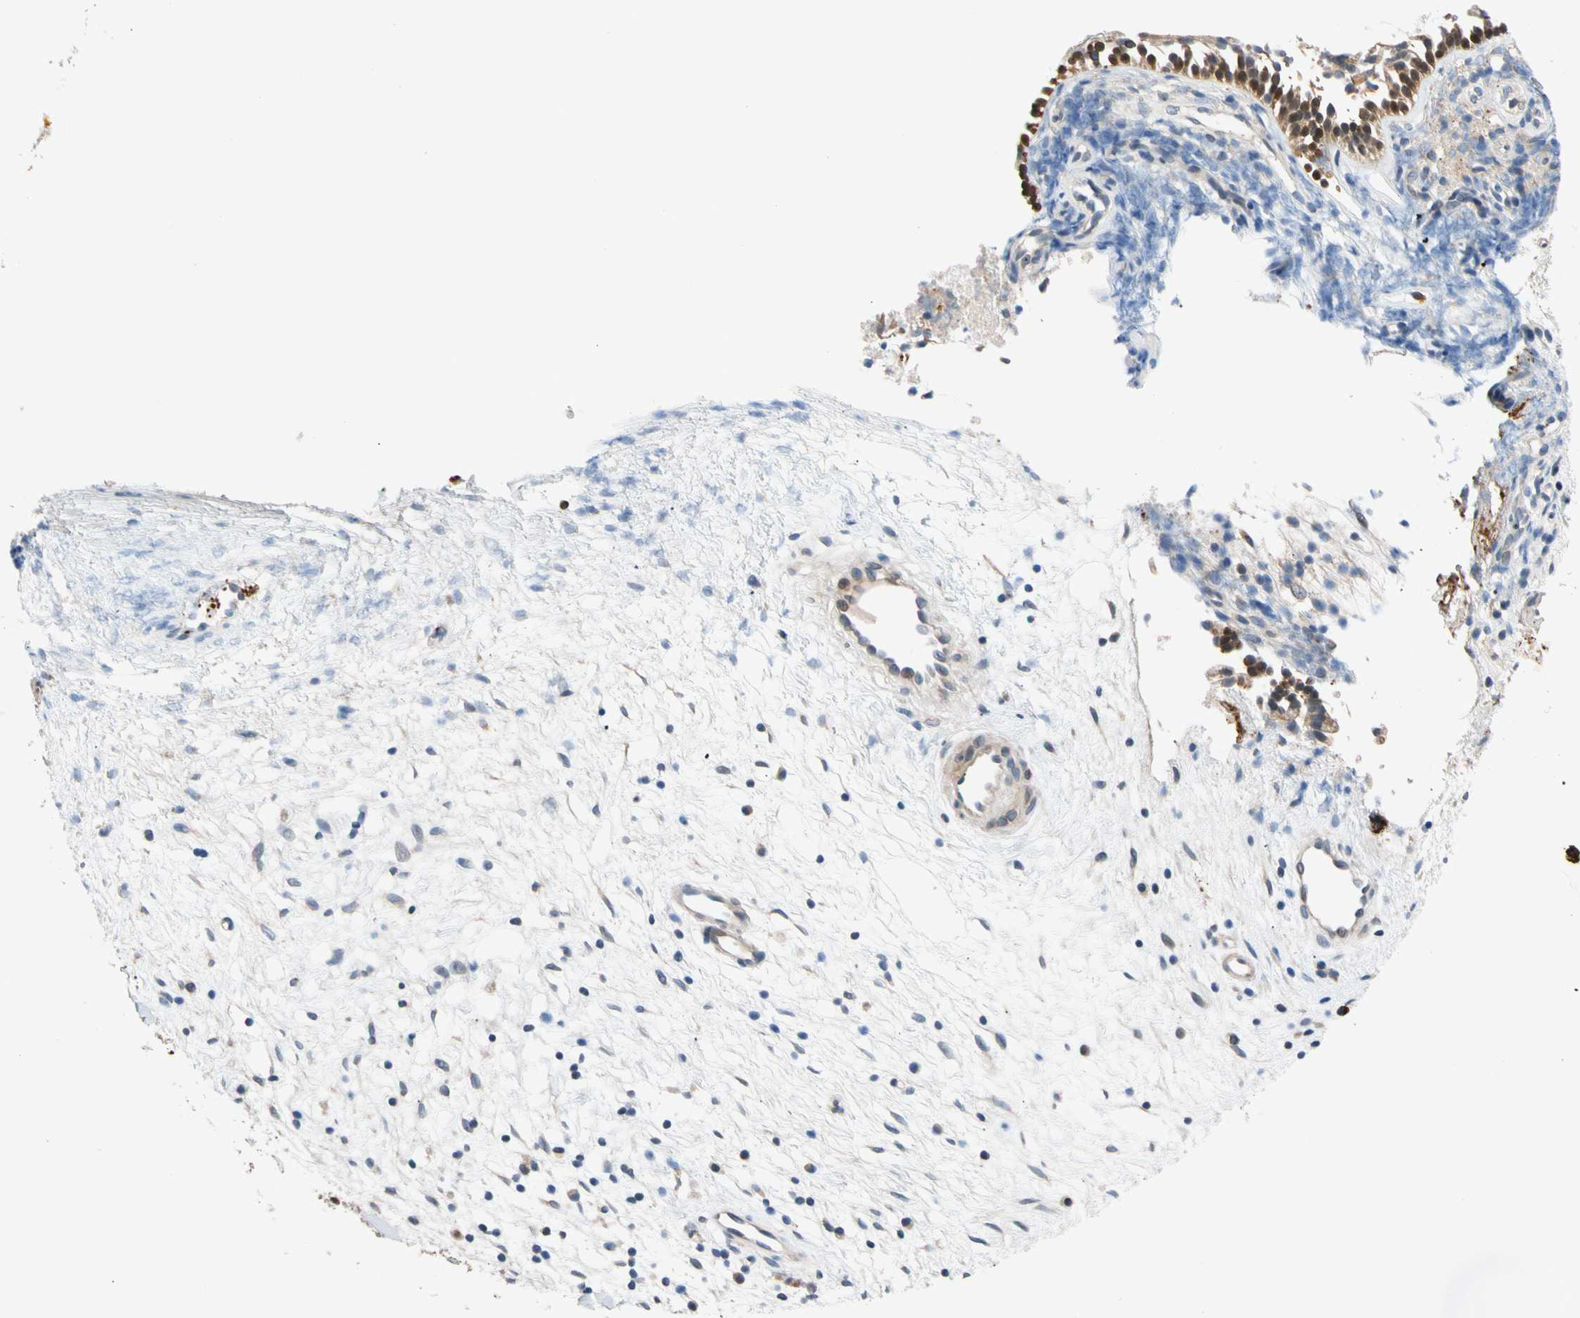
{"staining": {"intensity": "strong", "quantity": ">75%", "location": "cytoplasmic/membranous,nuclear"}, "tissue": "nasopharynx", "cell_type": "Respiratory epithelial cells", "image_type": "normal", "snomed": [{"axis": "morphology", "description": "Normal tissue, NOS"}, {"axis": "topography", "description": "Nasopharynx"}], "caption": "Immunohistochemistry (DAB (3,3'-diaminobenzidine)) staining of benign human nasopharynx displays strong cytoplasmic/membranous,nuclear protein expression in approximately >75% of respiratory epithelial cells.", "gene": "CNST", "patient": {"sex": "male", "age": 21}}